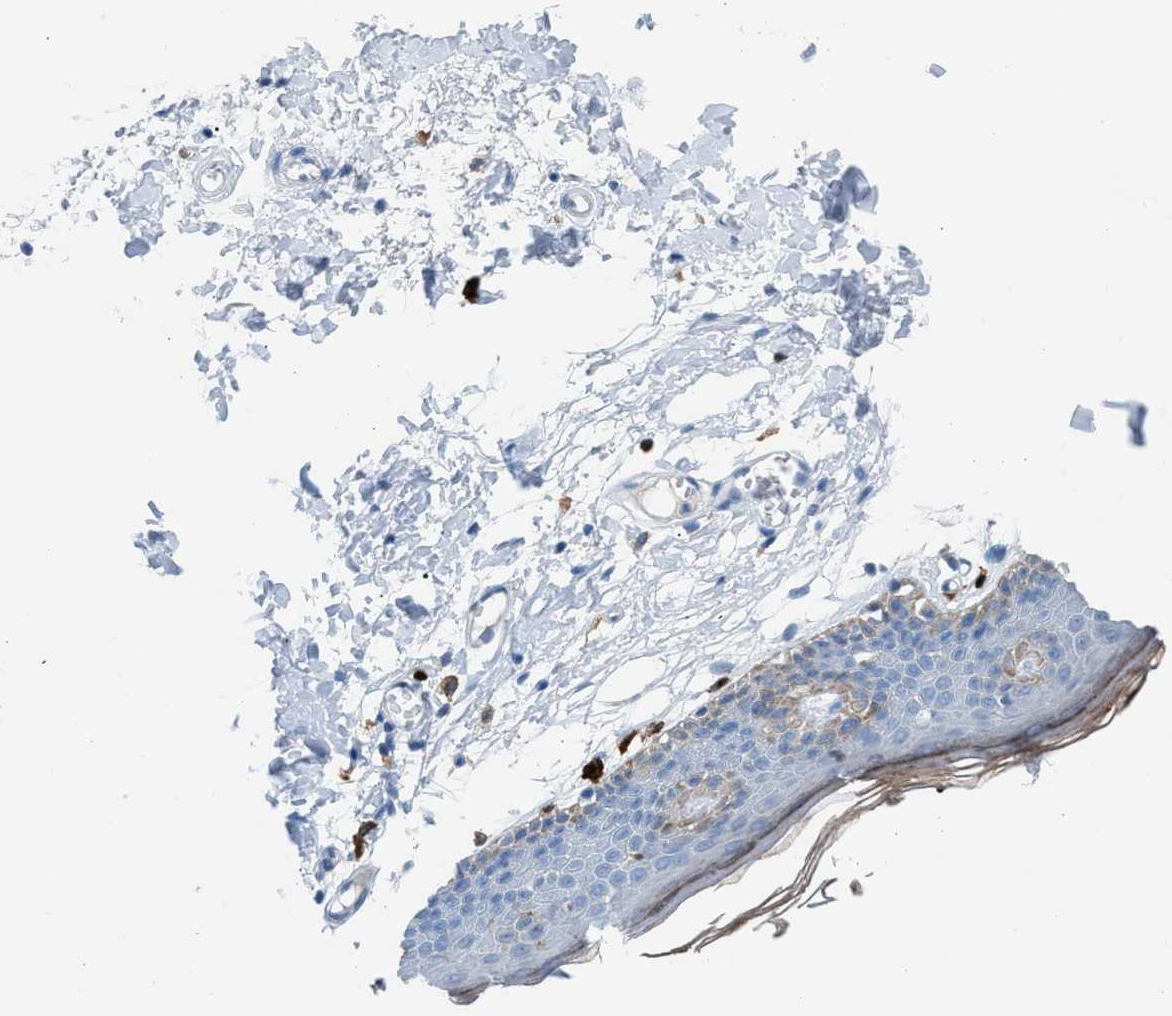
{"staining": {"intensity": "moderate", "quantity": "<25%", "location": "cytoplasmic/membranous"}, "tissue": "skin", "cell_type": "Epidermal cells", "image_type": "normal", "snomed": [{"axis": "morphology", "description": "Normal tissue, NOS"}, {"axis": "topography", "description": "Vulva"}], "caption": "A brown stain labels moderate cytoplasmic/membranous staining of a protein in epidermal cells of unremarkable skin. The staining is performed using DAB (3,3'-diaminobenzidine) brown chromogen to label protein expression. The nuclei are counter-stained blue using hematoxylin.", "gene": "CLEC10A", "patient": {"sex": "female", "age": 54}}